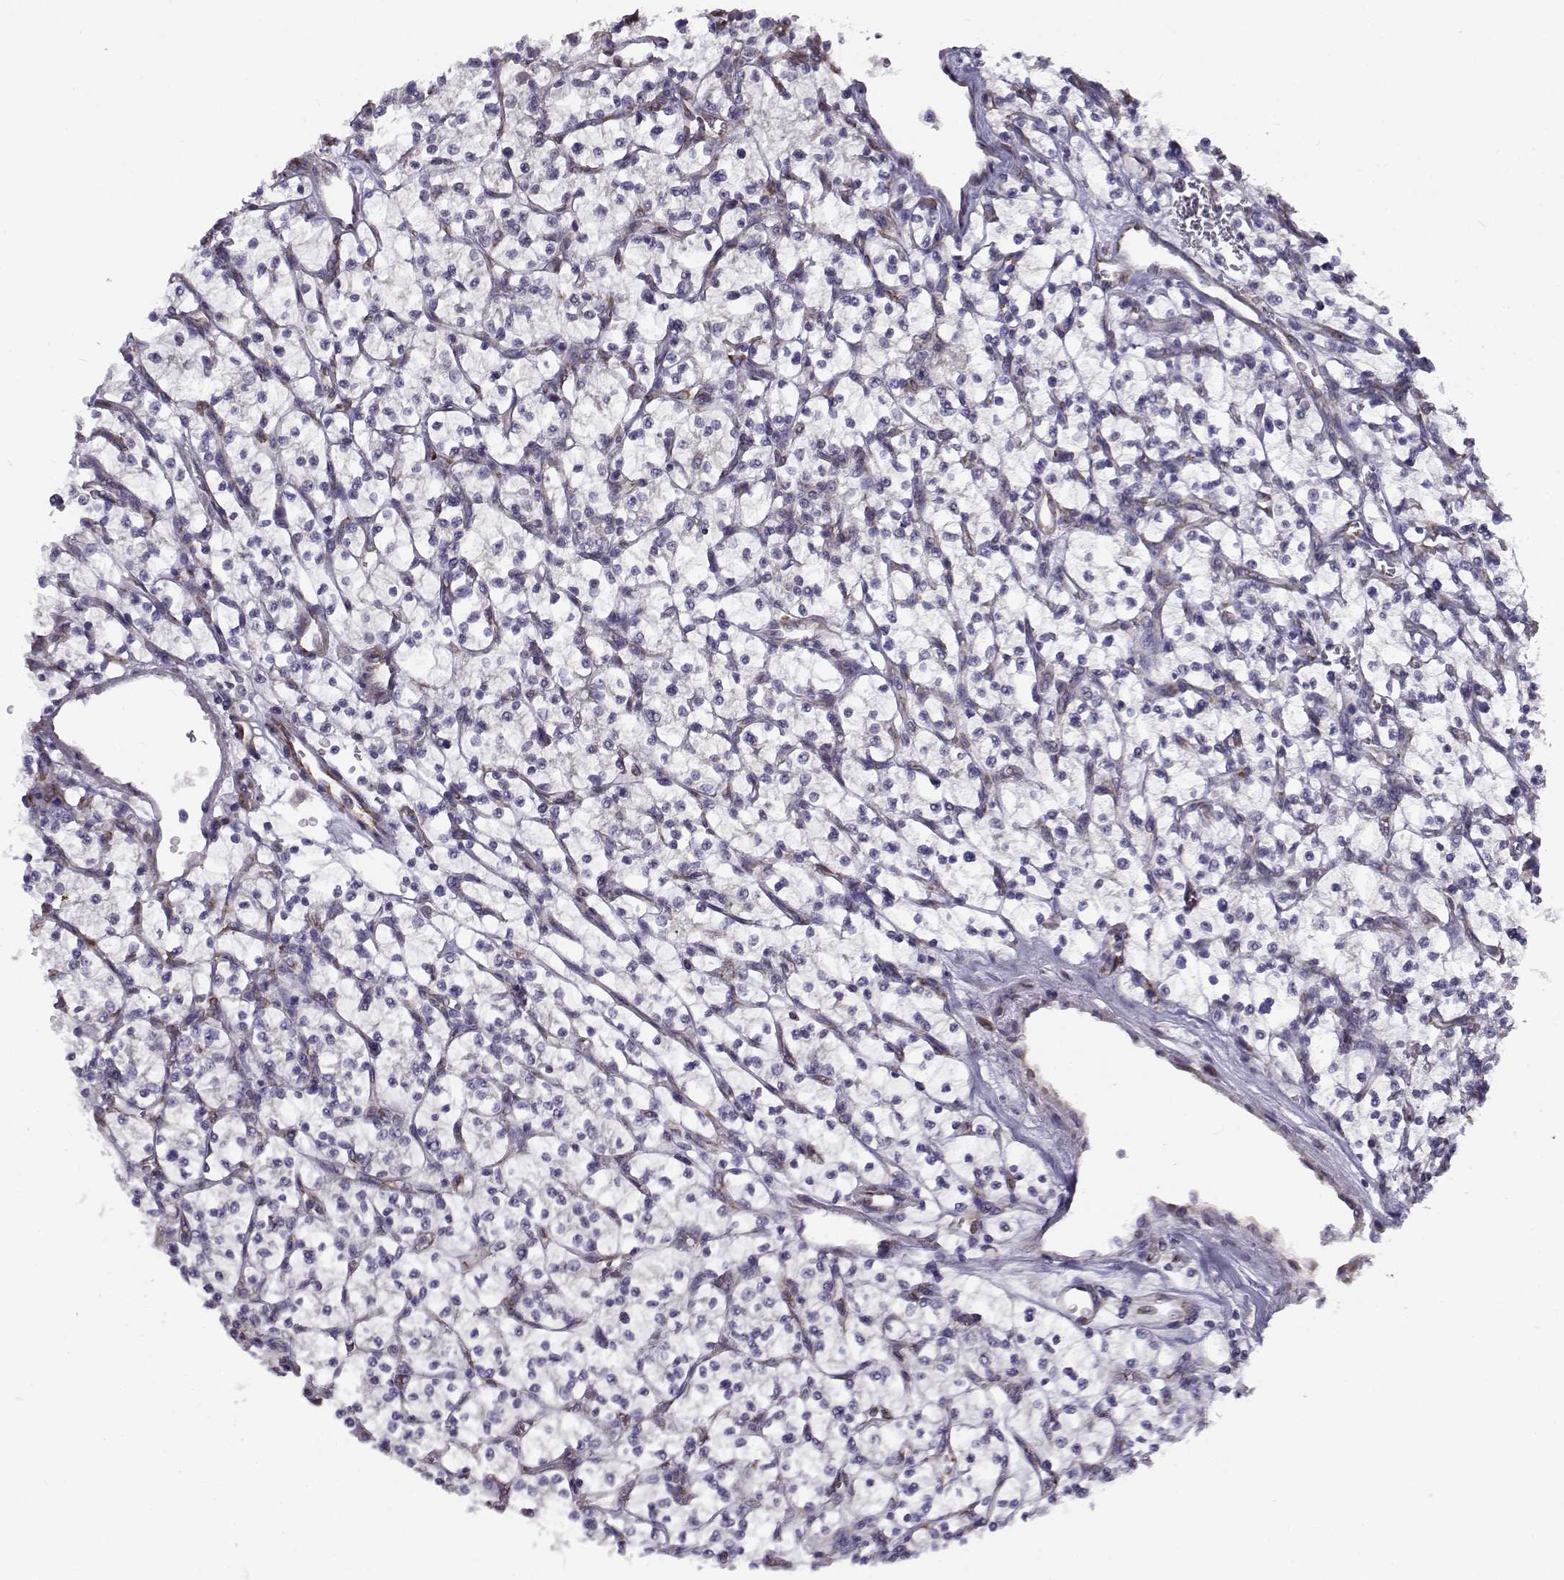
{"staining": {"intensity": "negative", "quantity": "none", "location": "none"}, "tissue": "renal cancer", "cell_type": "Tumor cells", "image_type": "cancer", "snomed": [{"axis": "morphology", "description": "Adenocarcinoma, NOS"}, {"axis": "topography", "description": "Kidney"}], "caption": "This is an IHC micrograph of human renal cancer (adenocarcinoma). There is no expression in tumor cells.", "gene": "BEND6", "patient": {"sex": "female", "age": 64}}